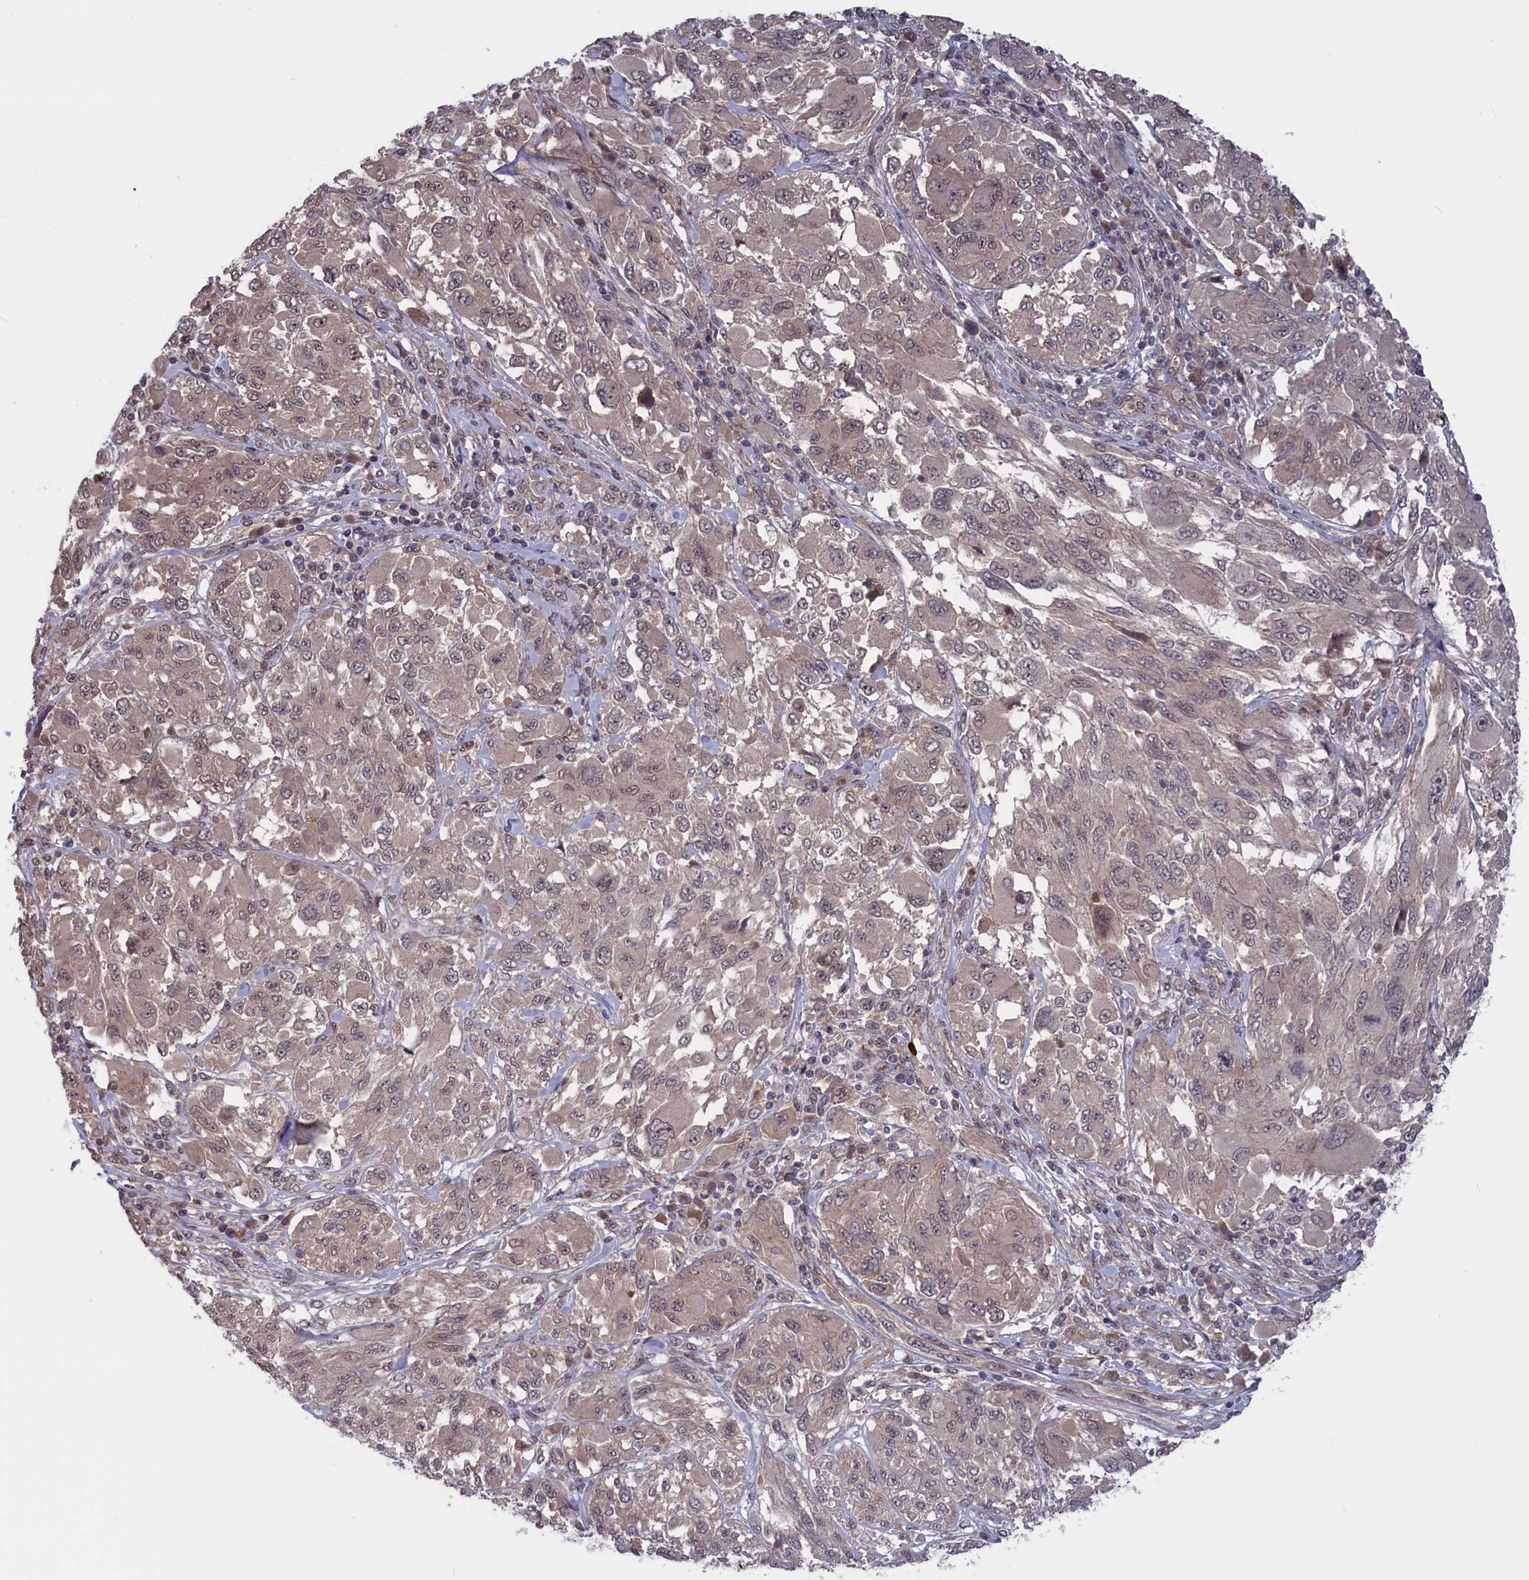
{"staining": {"intensity": "weak", "quantity": "<25%", "location": "cytoplasmic/membranous,nuclear"}, "tissue": "melanoma", "cell_type": "Tumor cells", "image_type": "cancer", "snomed": [{"axis": "morphology", "description": "Malignant melanoma, NOS"}, {"axis": "topography", "description": "Skin"}], "caption": "Tumor cells show no significant staining in melanoma. (DAB immunohistochemistry, high magnification).", "gene": "PLP2", "patient": {"sex": "female", "age": 91}}